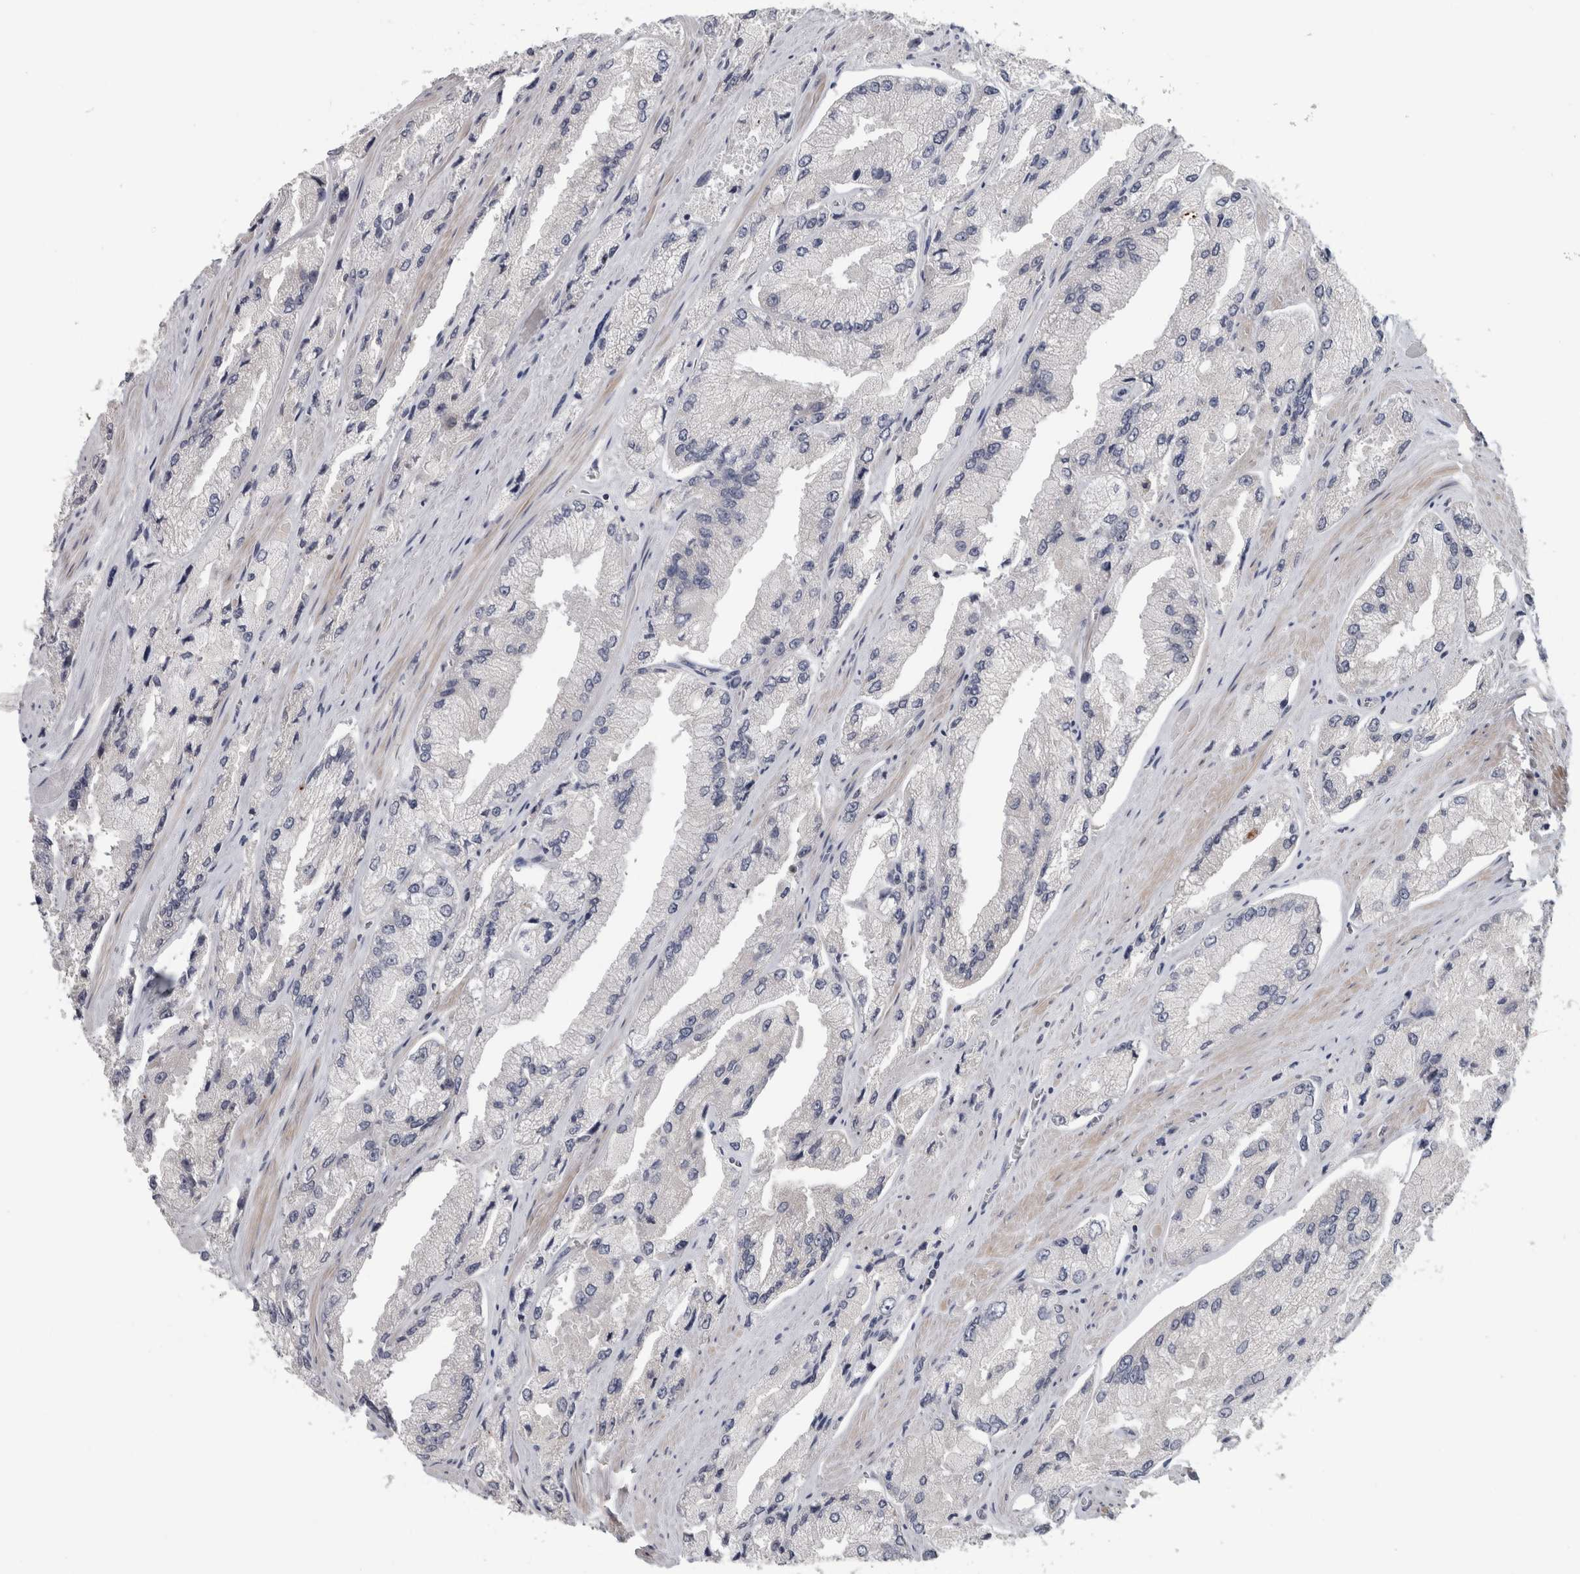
{"staining": {"intensity": "negative", "quantity": "none", "location": "none"}, "tissue": "prostate cancer", "cell_type": "Tumor cells", "image_type": "cancer", "snomed": [{"axis": "morphology", "description": "Adenocarcinoma, High grade"}, {"axis": "topography", "description": "Prostate"}], "caption": "Tumor cells show no significant expression in prostate cancer. (DAB (3,3'-diaminobenzidine) immunohistochemistry, high magnification).", "gene": "RBM28", "patient": {"sex": "male", "age": 58}}